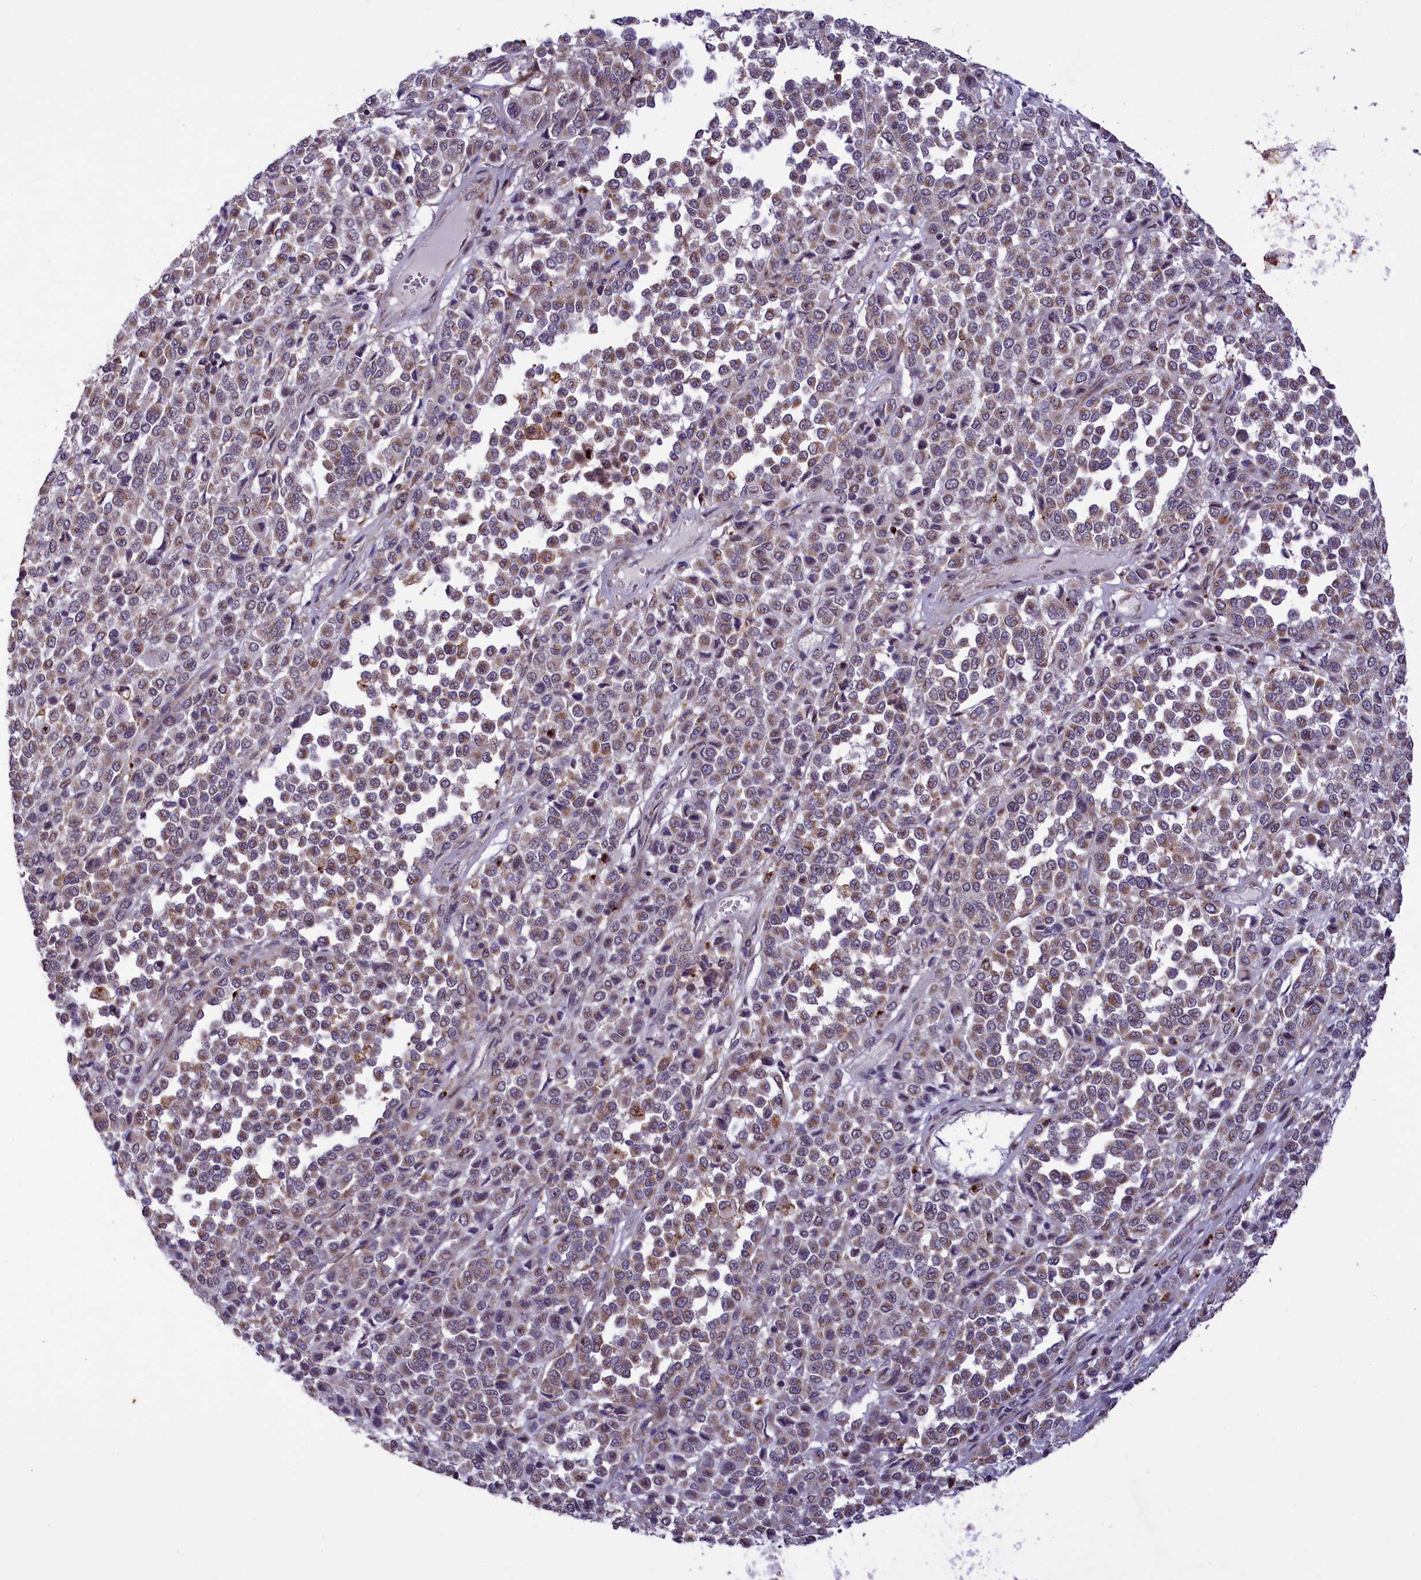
{"staining": {"intensity": "moderate", "quantity": ">75%", "location": "cytoplasmic/membranous"}, "tissue": "melanoma", "cell_type": "Tumor cells", "image_type": "cancer", "snomed": [{"axis": "morphology", "description": "Malignant melanoma, Metastatic site"}, {"axis": "topography", "description": "Pancreas"}], "caption": "This histopathology image displays immunohistochemistry staining of human malignant melanoma (metastatic site), with medium moderate cytoplasmic/membranous staining in approximately >75% of tumor cells.", "gene": "ACAD8", "patient": {"sex": "female", "age": 30}}